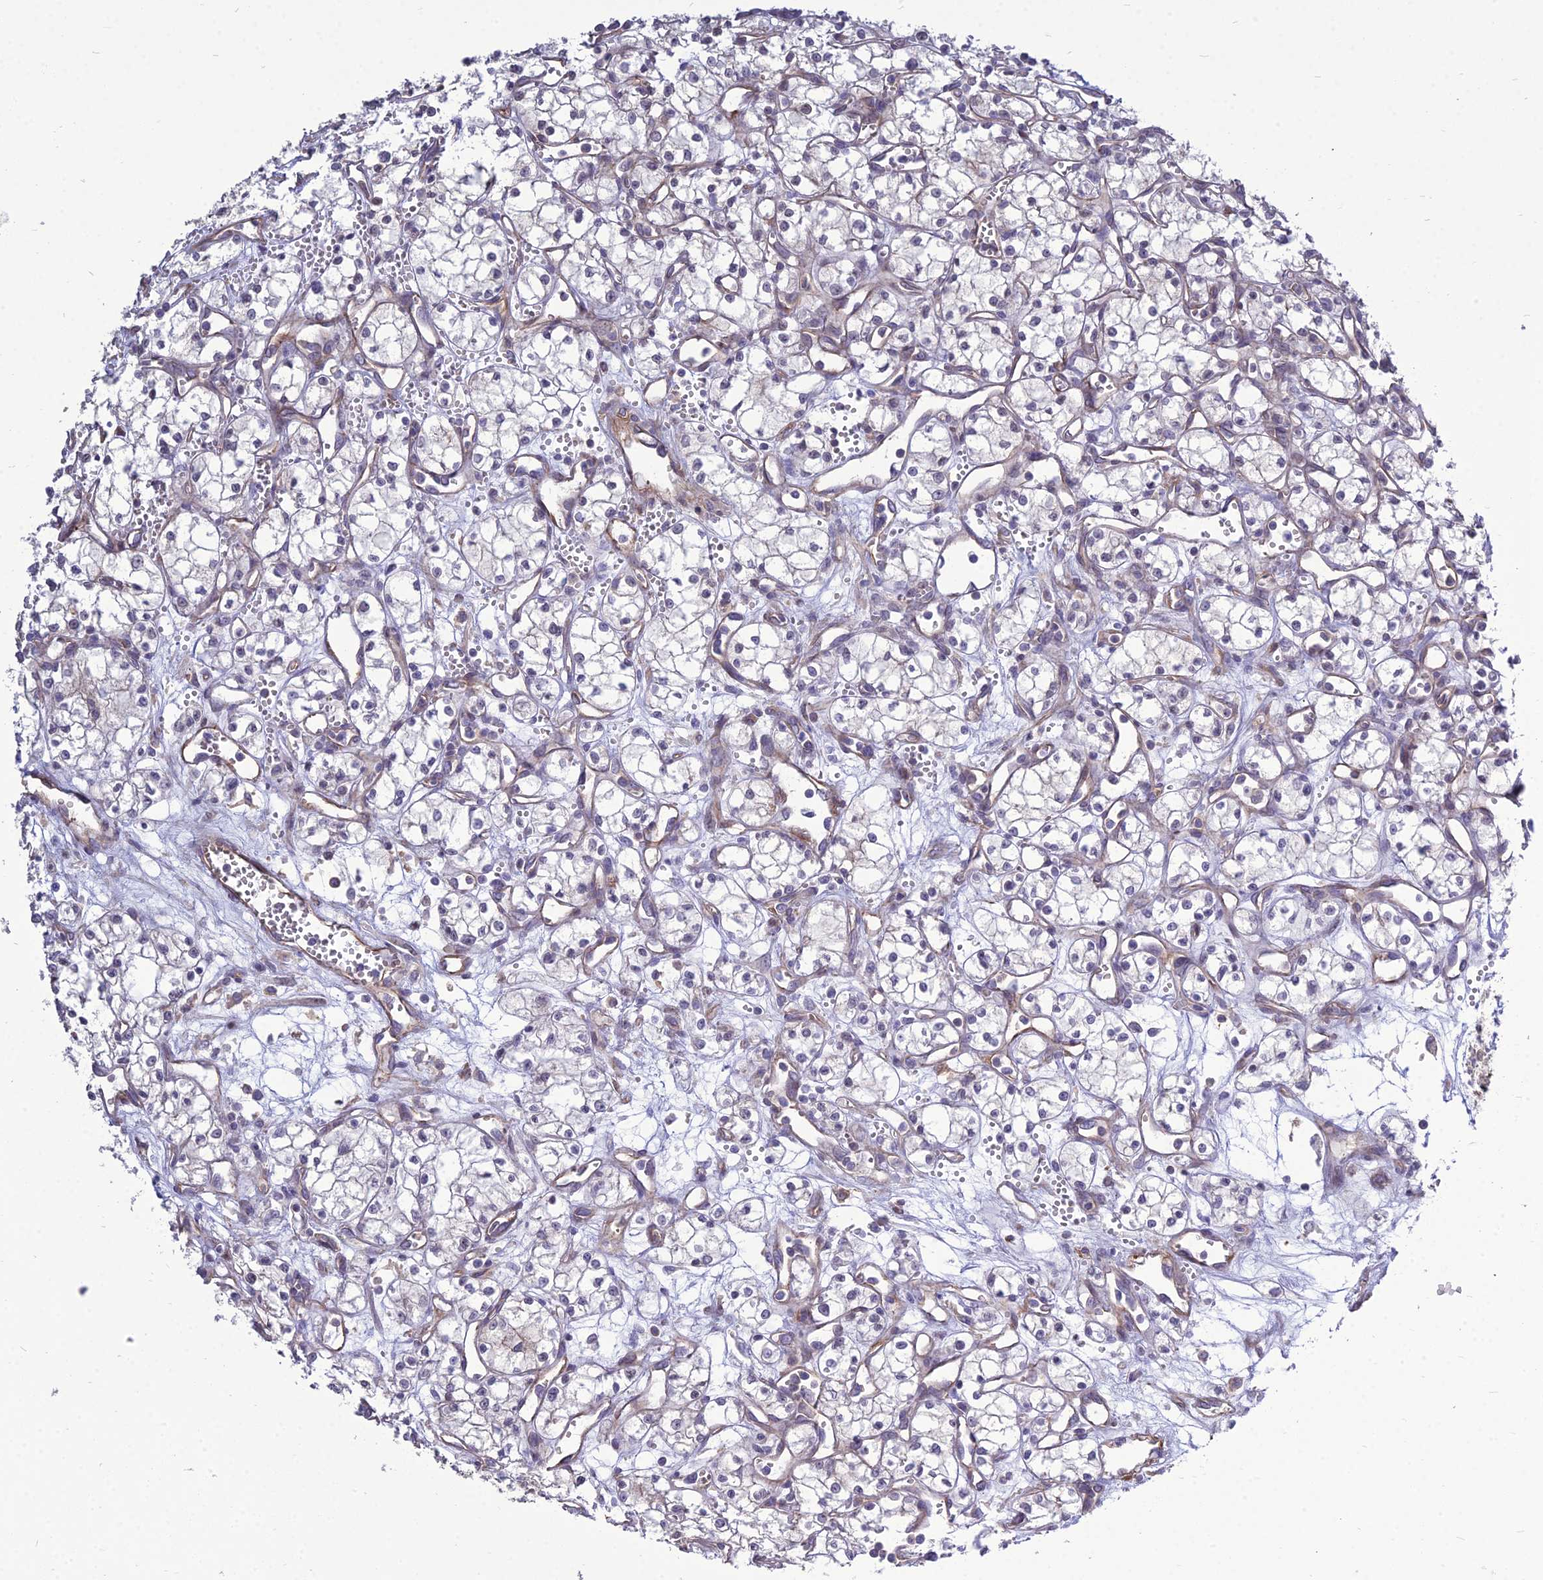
{"staining": {"intensity": "negative", "quantity": "none", "location": "none"}, "tissue": "renal cancer", "cell_type": "Tumor cells", "image_type": "cancer", "snomed": [{"axis": "morphology", "description": "Adenocarcinoma, NOS"}, {"axis": "topography", "description": "Kidney"}], "caption": "Tumor cells are negative for brown protein staining in renal cancer.", "gene": "TSPYL2", "patient": {"sex": "male", "age": 59}}